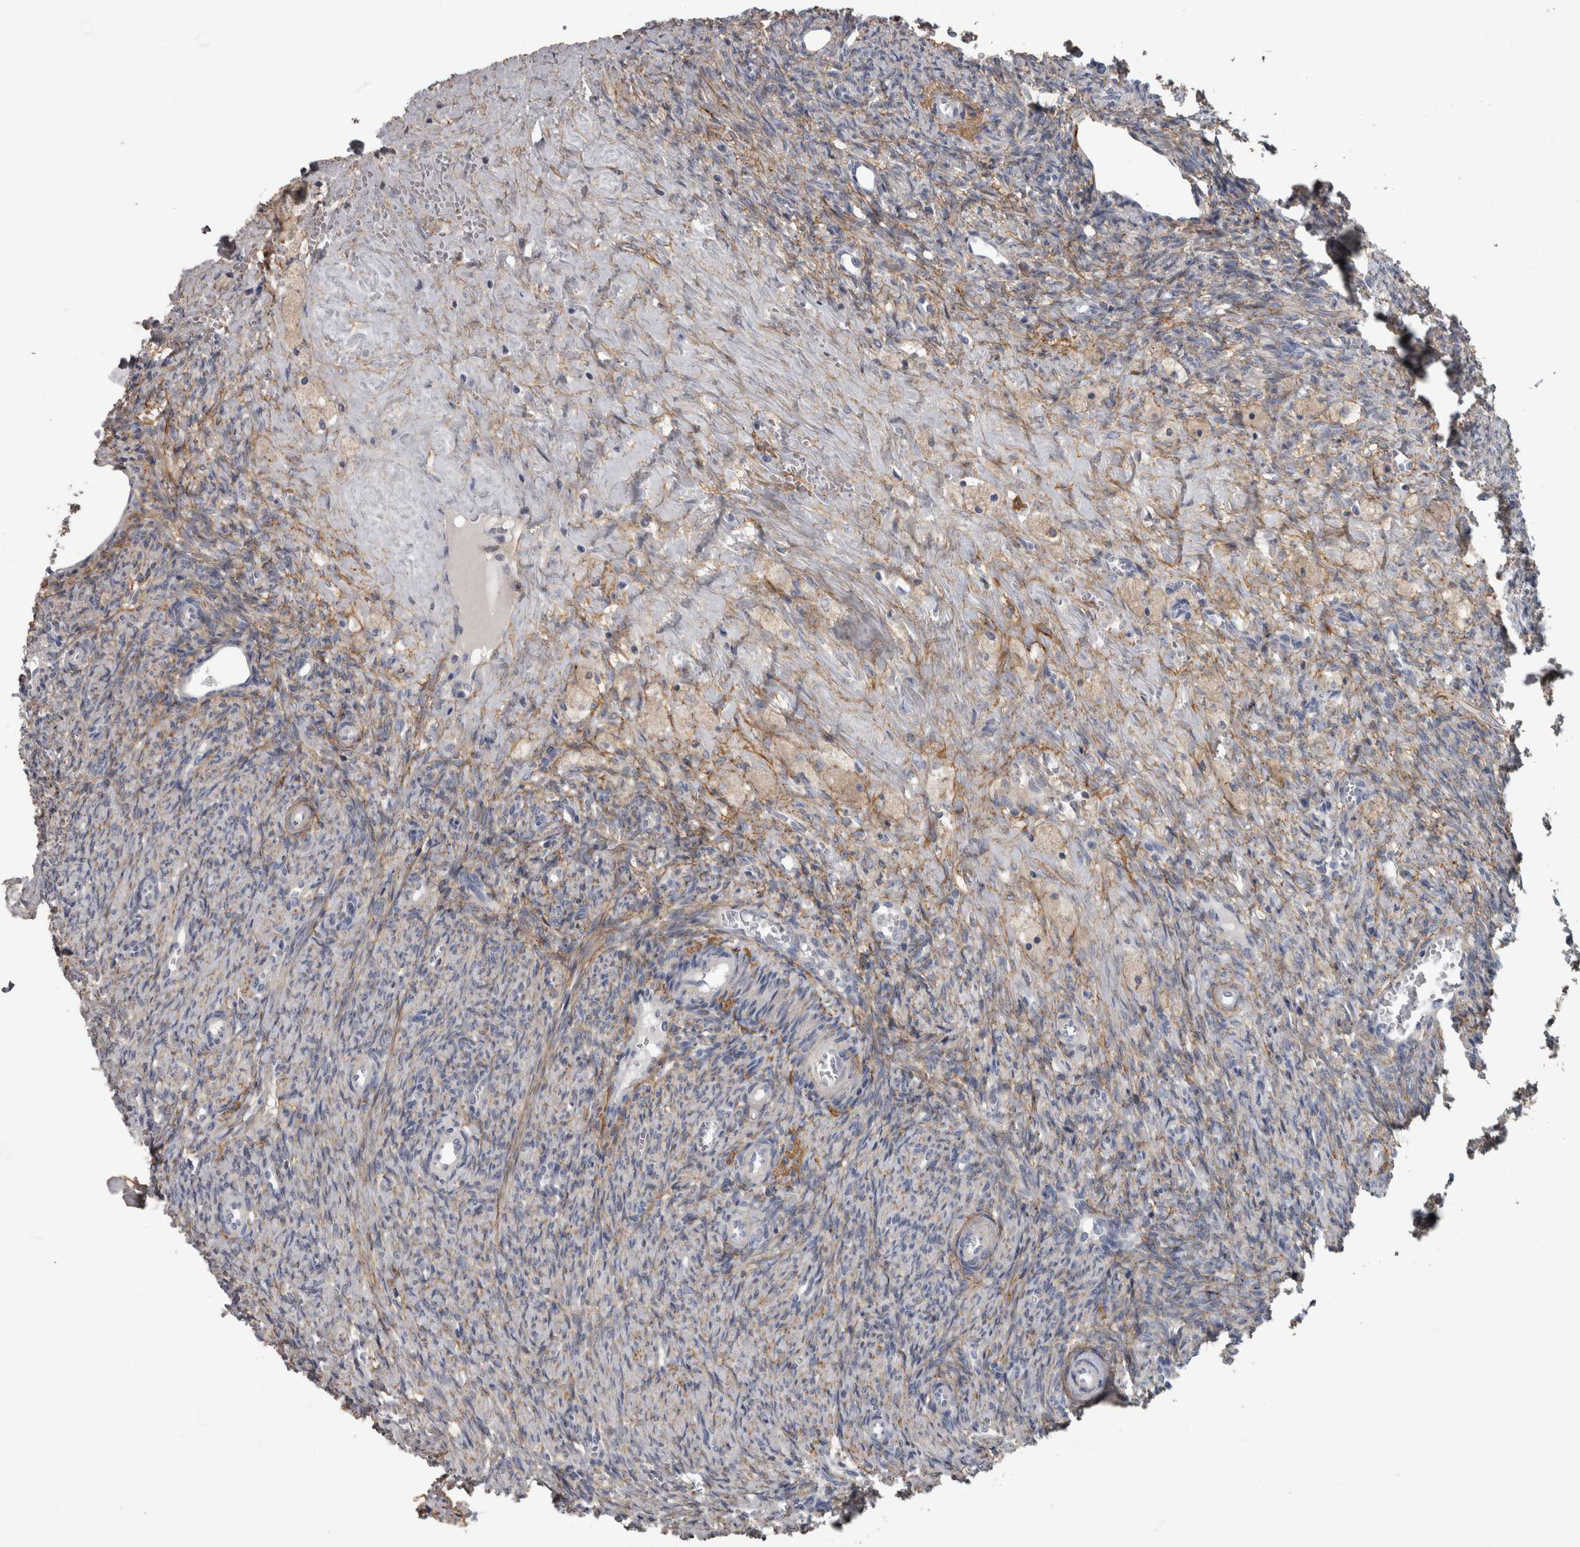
{"staining": {"intensity": "weak", "quantity": "25%-75%", "location": "cytoplasmic/membranous"}, "tissue": "ovary", "cell_type": "Ovarian stroma cells", "image_type": "normal", "snomed": [{"axis": "morphology", "description": "Normal tissue, NOS"}, {"axis": "topography", "description": "Ovary"}], "caption": "About 25%-75% of ovarian stroma cells in normal human ovary exhibit weak cytoplasmic/membranous protein expression as visualized by brown immunohistochemical staining.", "gene": "EFEMP2", "patient": {"sex": "female", "age": 41}}